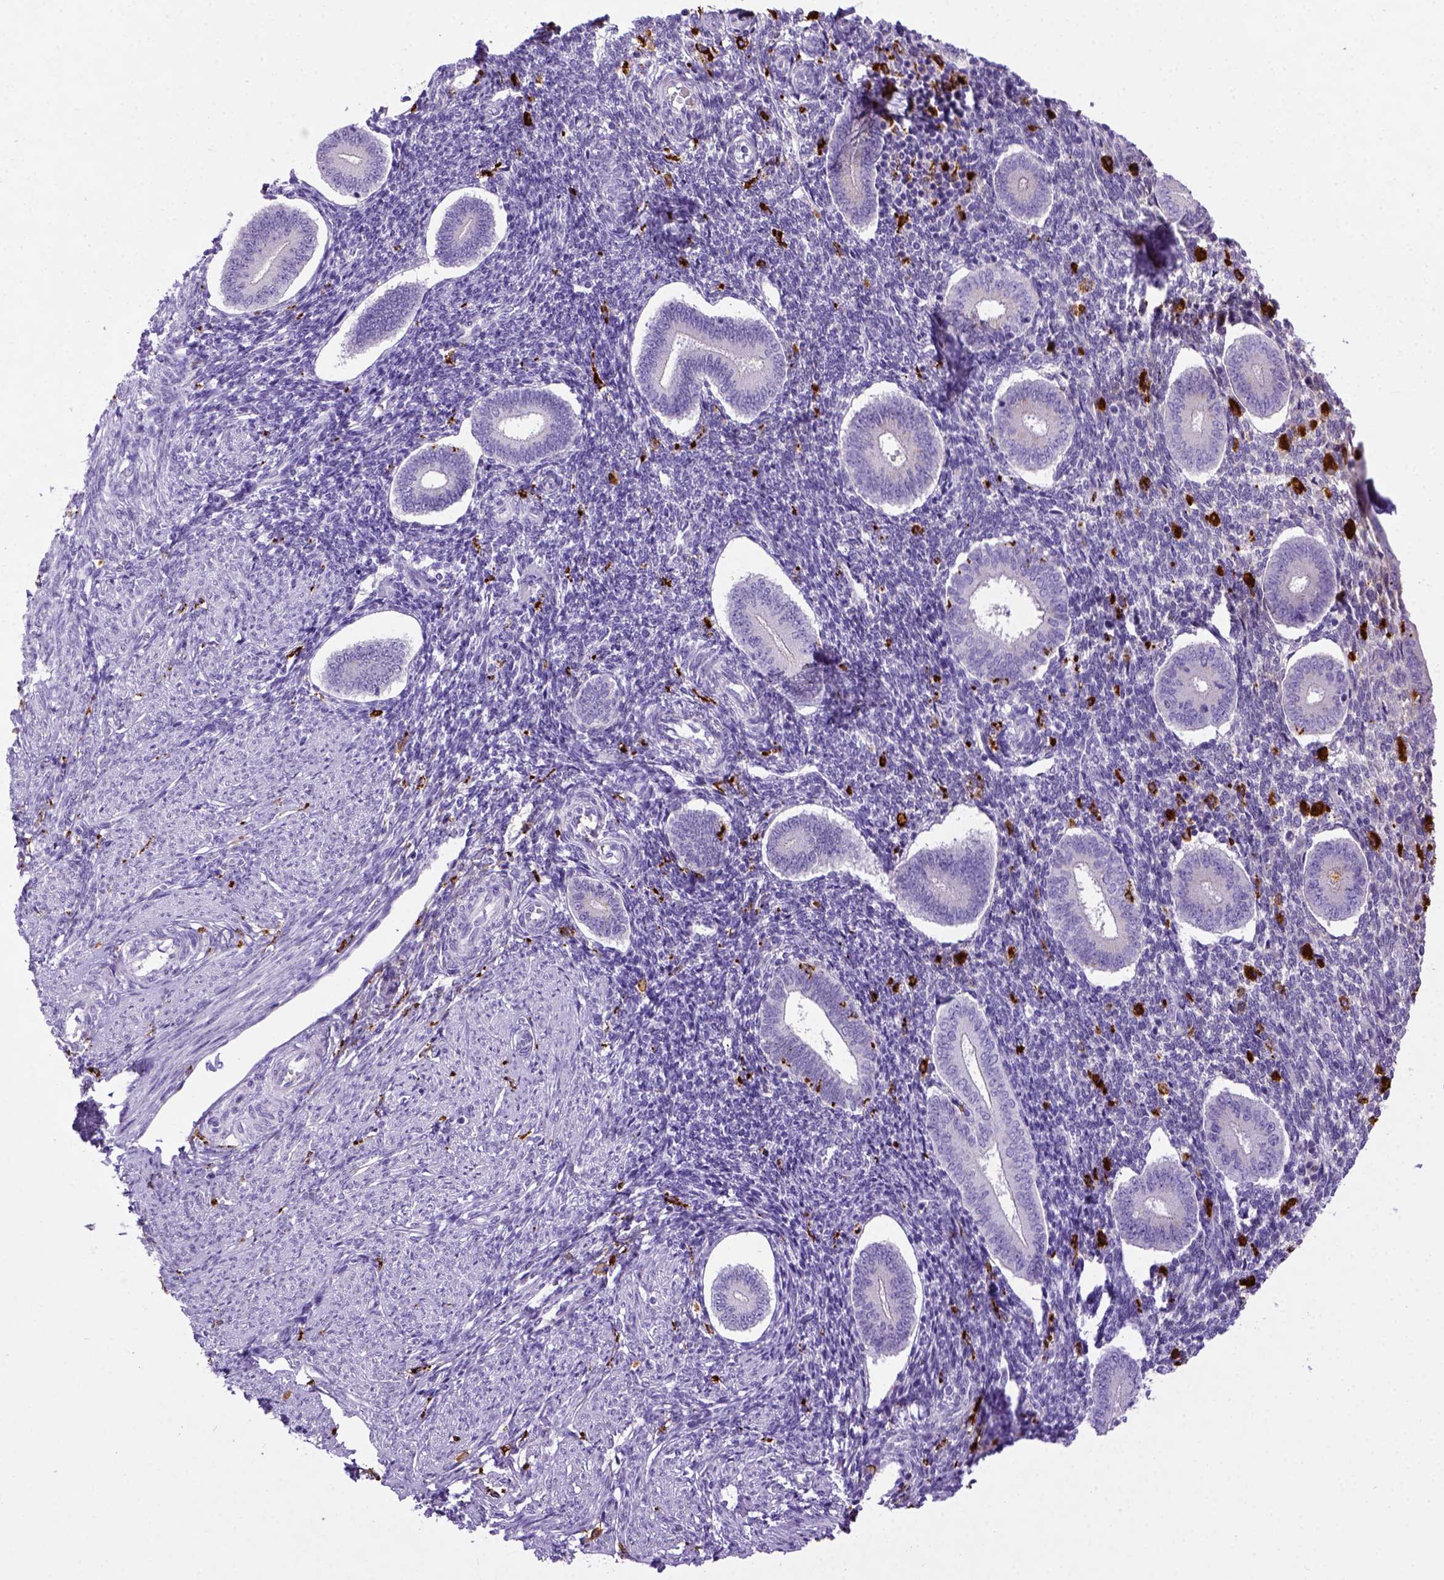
{"staining": {"intensity": "negative", "quantity": "none", "location": "none"}, "tissue": "endometrium", "cell_type": "Cells in endometrial stroma", "image_type": "normal", "snomed": [{"axis": "morphology", "description": "Normal tissue, NOS"}, {"axis": "topography", "description": "Endometrium"}], "caption": "There is no significant staining in cells in endometrial stroma of endometrium.", "gene": "CD68", "patient": {"sex": "female", "age": 40}}